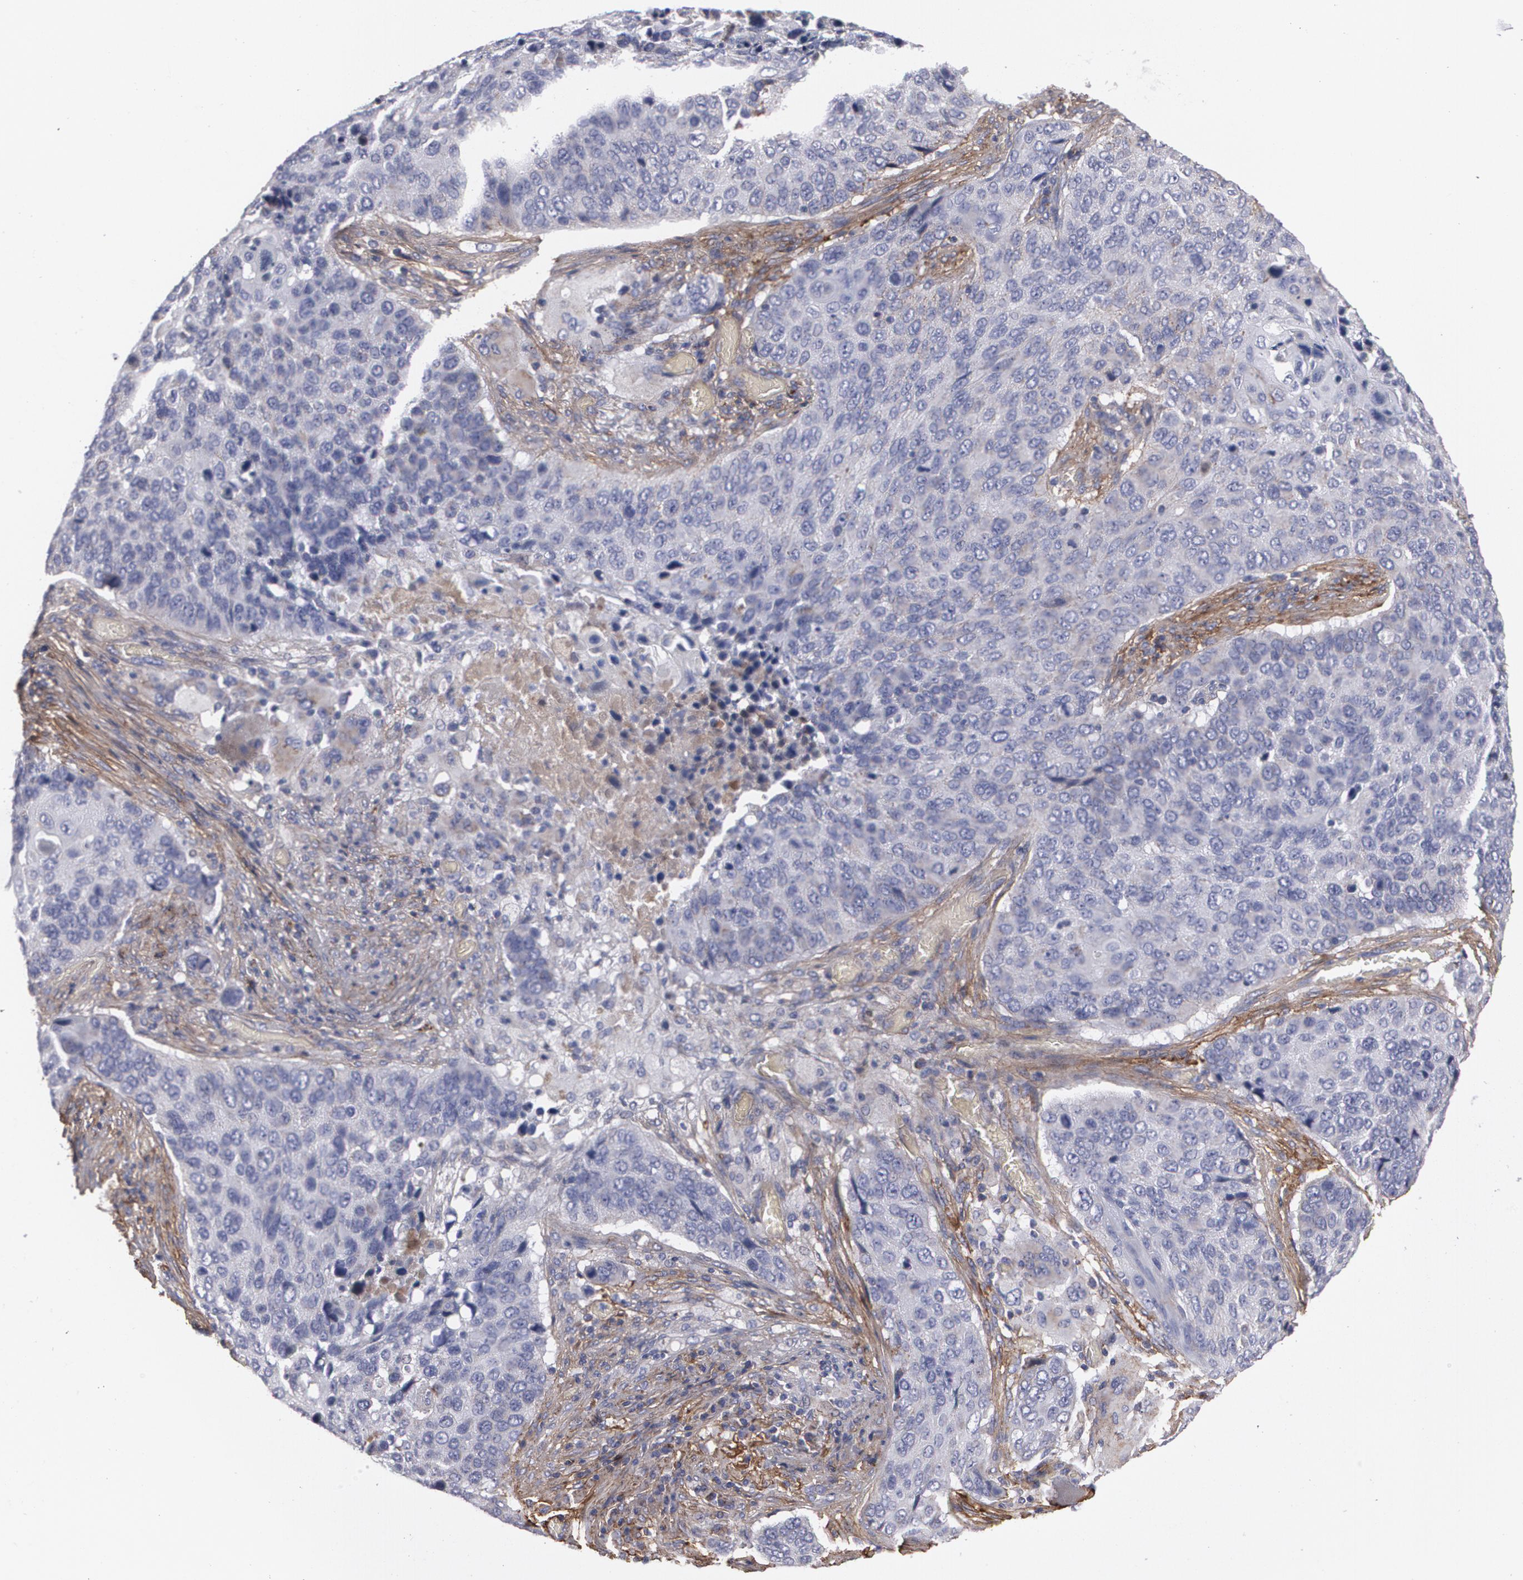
{"staining": {"intensity": "weak", "quantity": "<25%", "location": "cytoplasmic/membranous"}, "tissue": "lung cancer", "cell_type": "Tumor cells", "image_type": "cancer", "snomed": [{"axis": "morphology", "description": "Squamous cell carcinoma, NOS"}, {"axis": "topography", "description": "Lung"}], "caption": "A photomicrograph of lung cancer stained for a protein reveals no brown staining in tumor cells.", "gene": "FBLN1", "patient": {"sex": "male", "age": 68}}